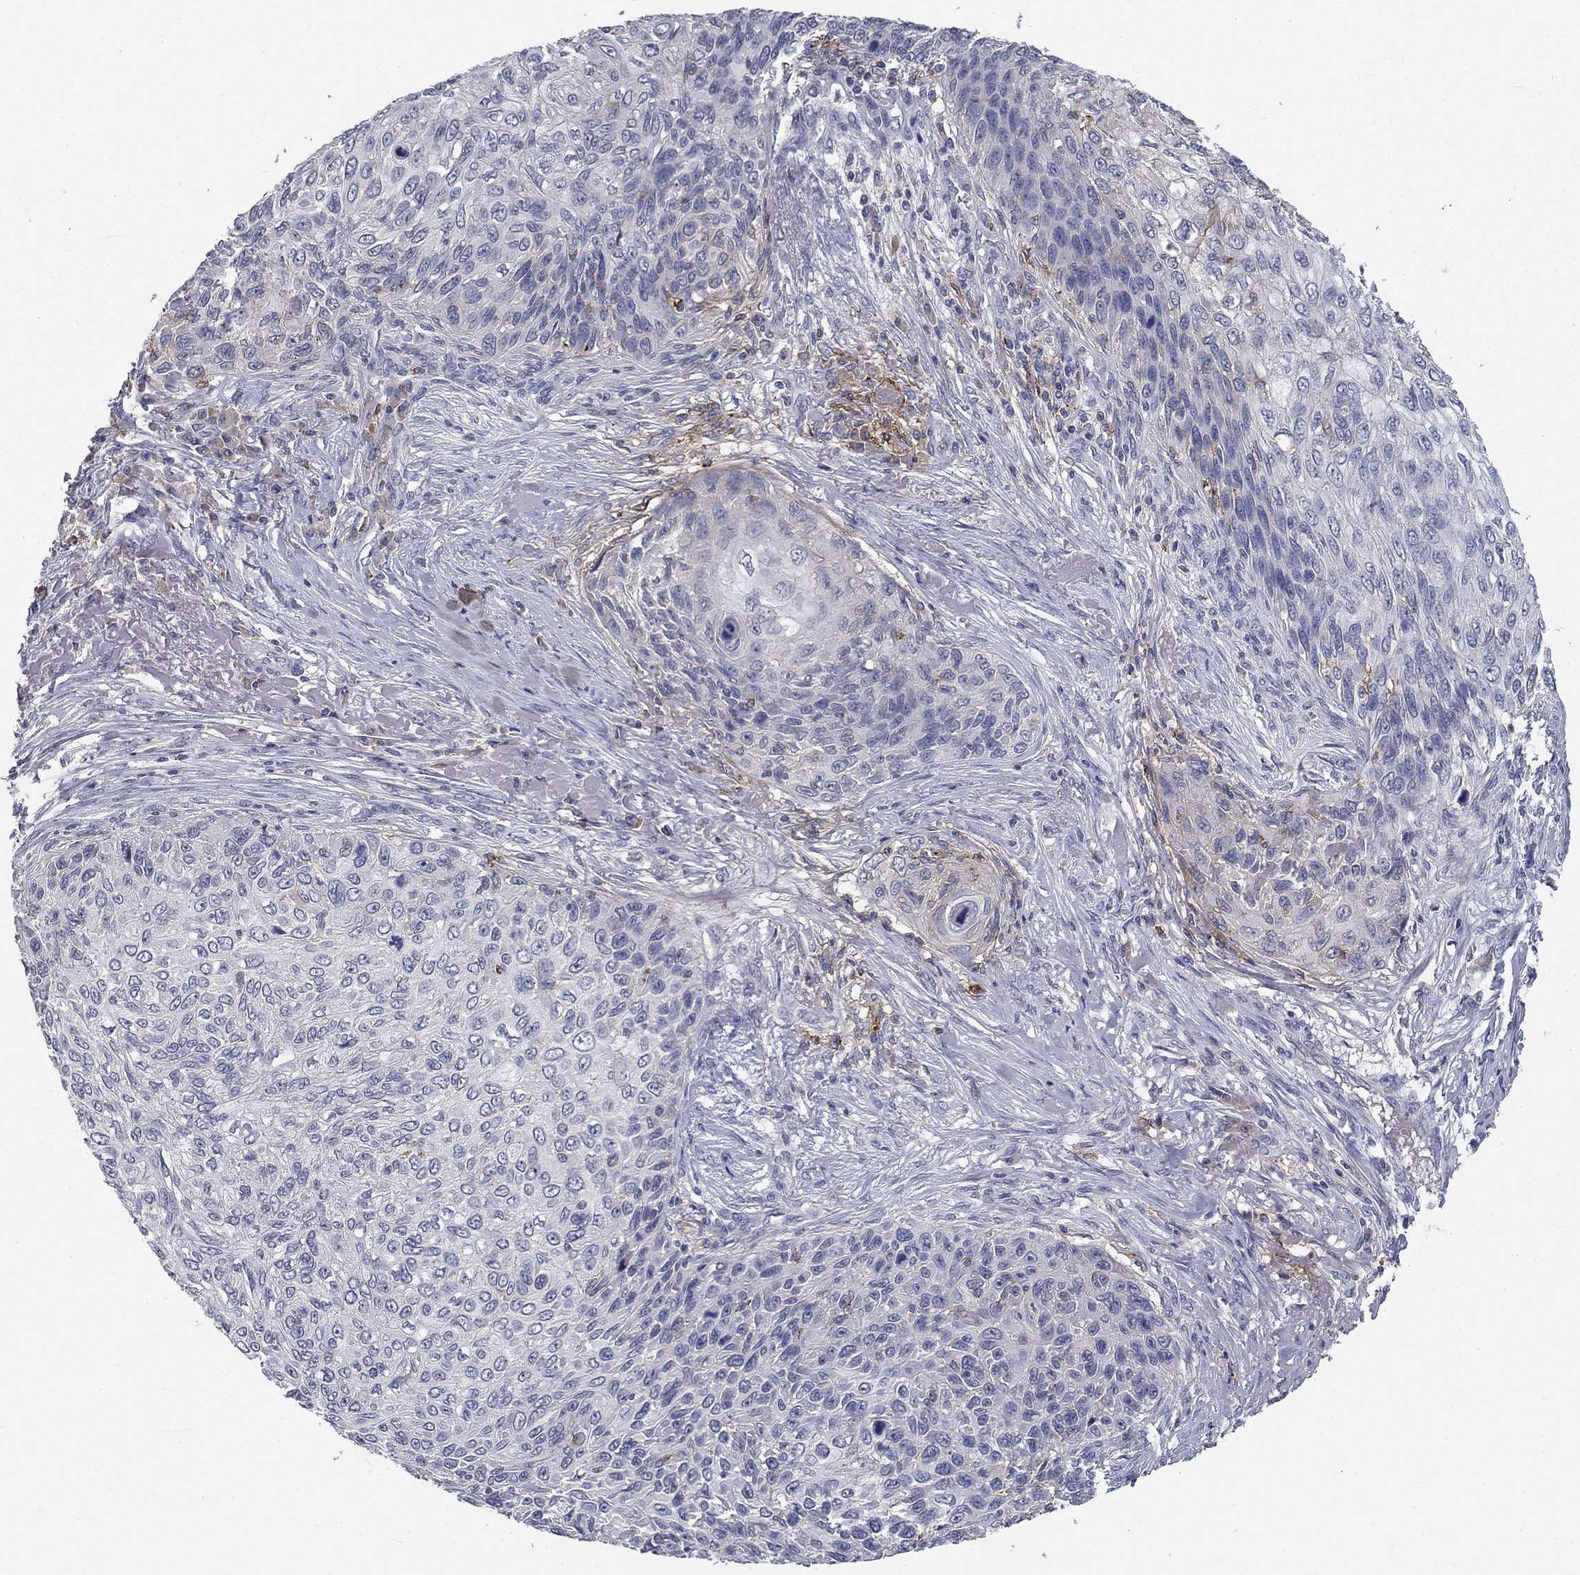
{"staining": {"intensity": "negative", "quantity": "none", "location": "none"}, "tissue": "skin cancer", "cell_type": "Tumor cells", "image_type": "cancer", "snomed": [{"axis": "morphology", "description": "Squamous cell carcinoma, NOS"}, {"axis": "topography", "description": "Skin"}], "caption": "The micrograph reveals no staining of tumor cells in skin cancer.", "gene": "CD274", "patient": {"sex": "male", "age": 92}}